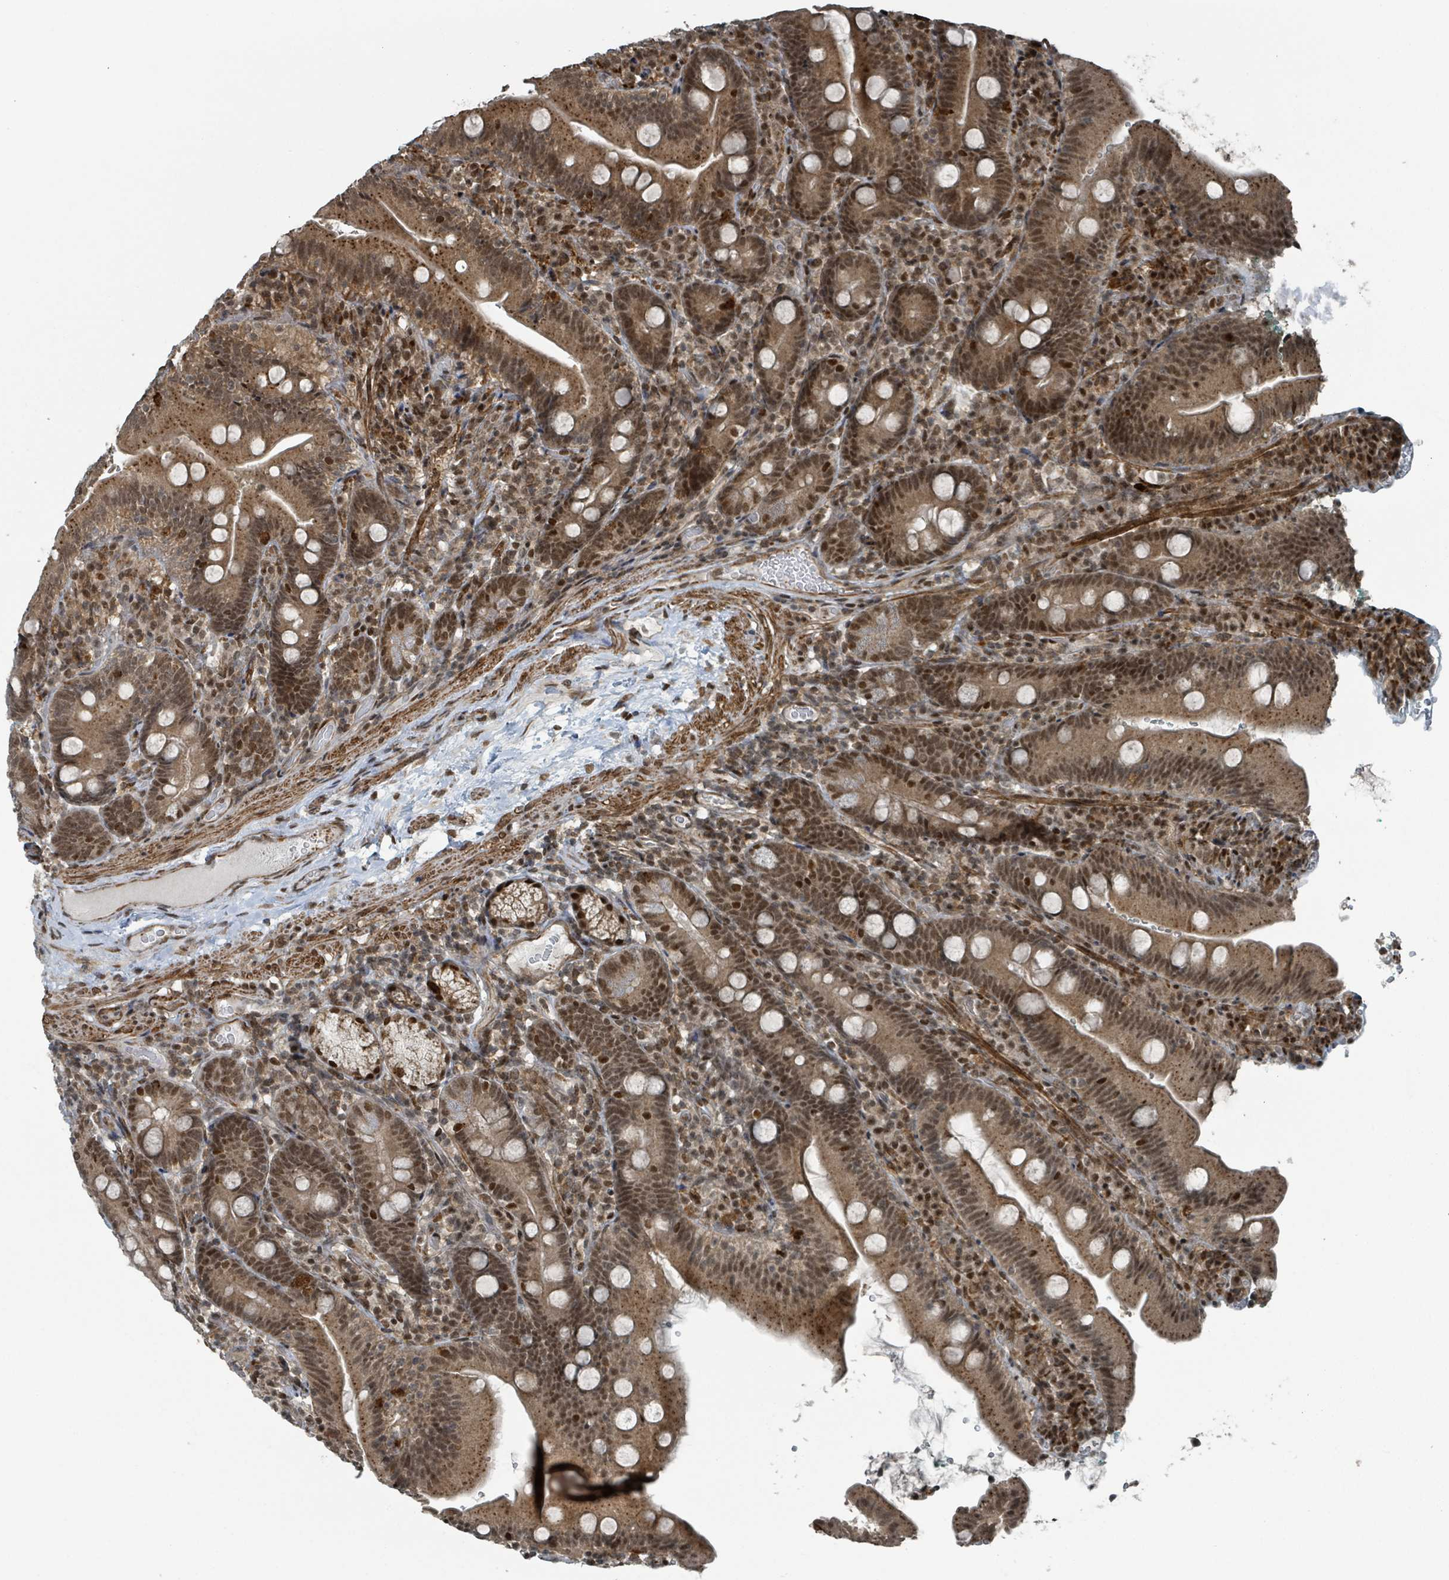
{"staining": {"intensity": "moderate", "quantity": ">75%", "location": "cytoplasmic/membranous,nuclear"}, "tissue": "duodenum", "cell_type": "Glandular cells", "image_type": "normal", "snomed": [{"axis": "morphology", "description": "Normal tissue, NOS"}, {"axis": "topography", "description": "Duodenum"}], "caption": "Benign duodenum reveals moderate cytoplasmic/membranous,nuclear positivity in about >75% of glandular cells.", "gene": "PHIP", "patient": {"sex": "female", "age": 67}}